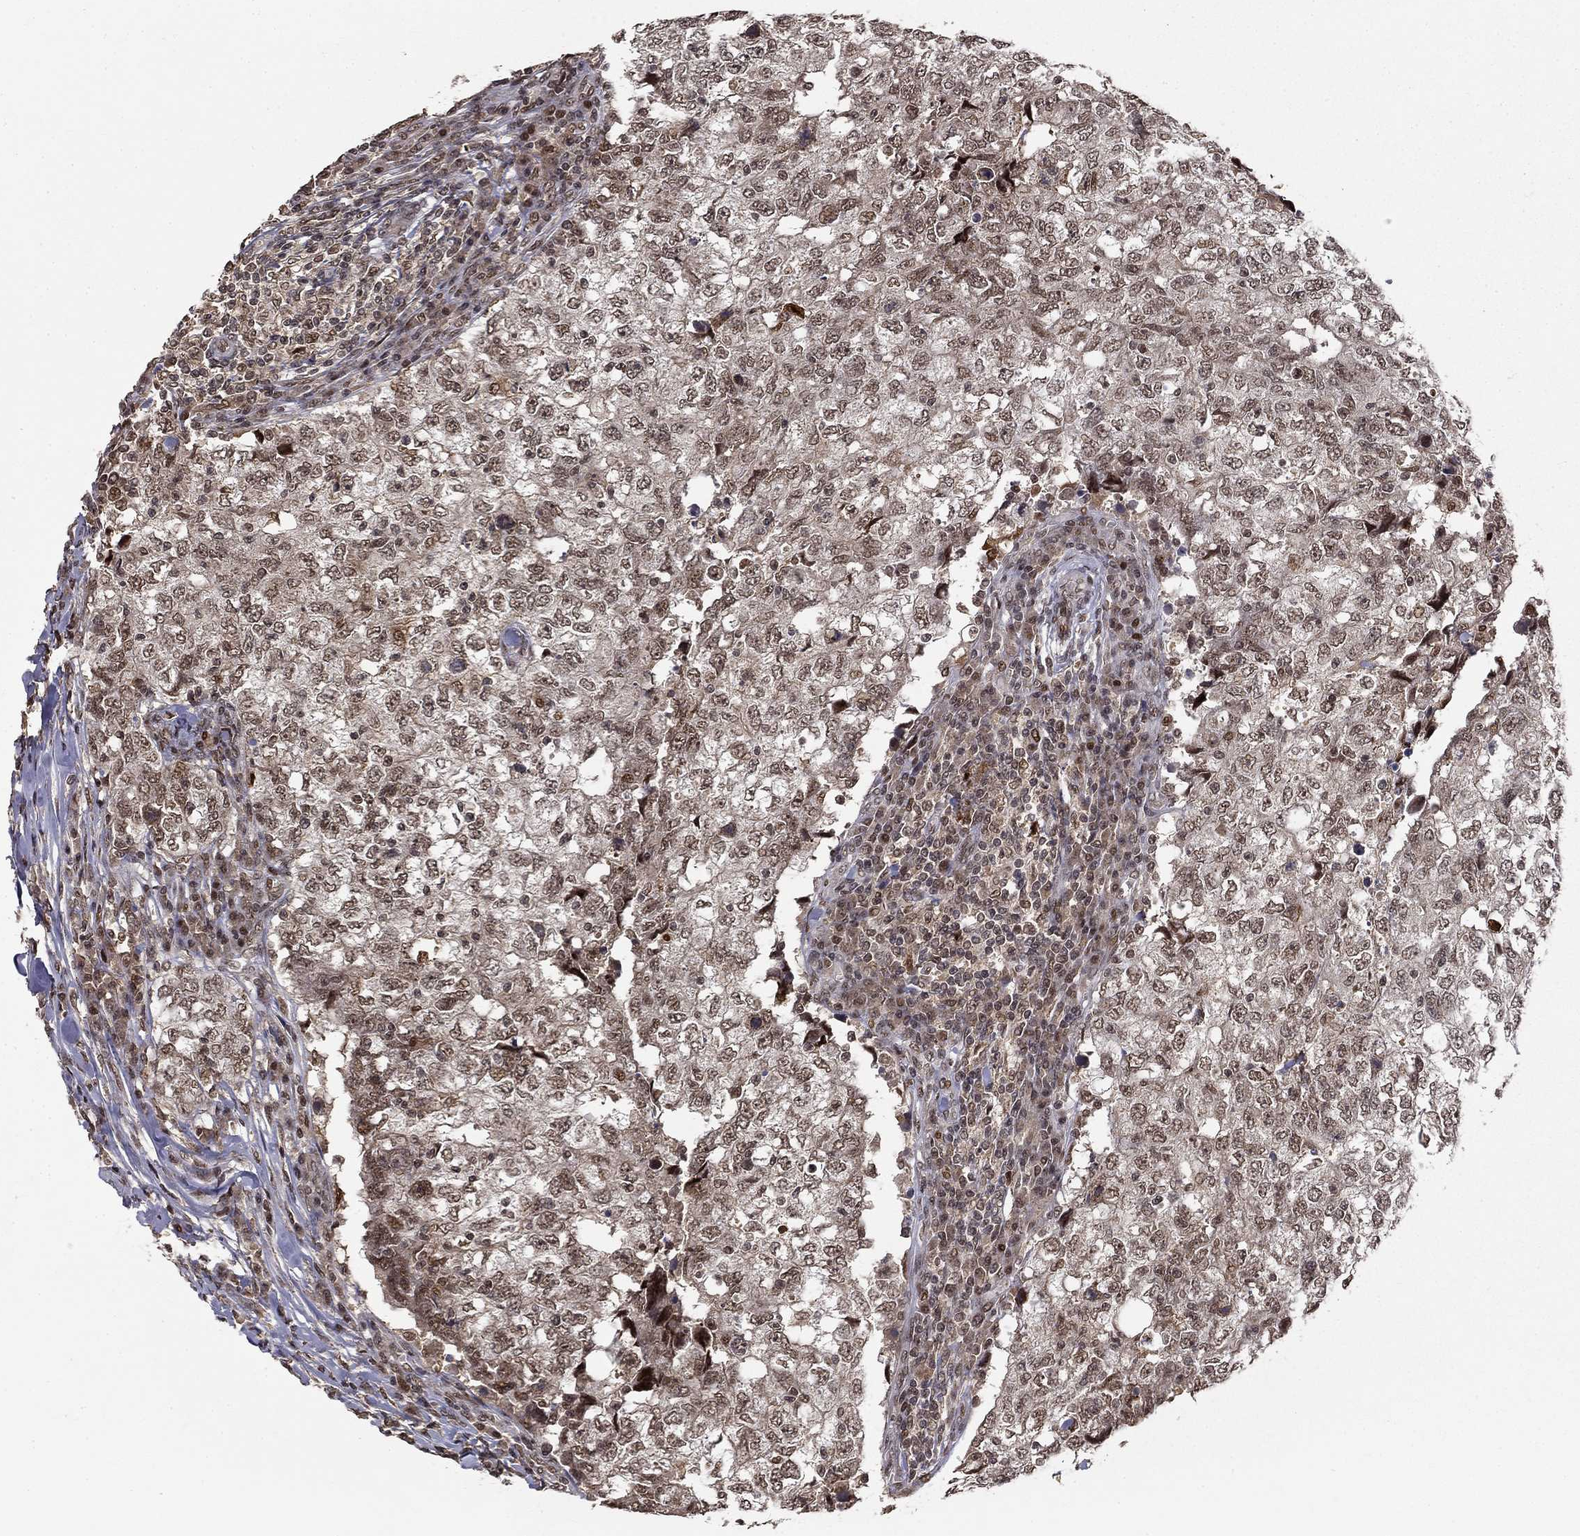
{"staining": {"intensity": "weak", "quantity": "25%-75%", "location": "cytoplasmic/membranous,nuclear"}, "tissue": "breast cancer", "cell_type": "Tumor cells", "image_type": "cancer", "snomed": [{"axis": "morphology", "description": "Duct carcinoma"}, {"axis": "topography", "description": "Breast"}], "caption": "Tumor cells exhibit low levels of weak cytoplasmic/membranous and nuclear positivity in approximately 25%-75% of cells in human invasive ductal carcinoma (breast).", "gene": "CDCA7L", "patient": {"sex": "female", "age": 30}}